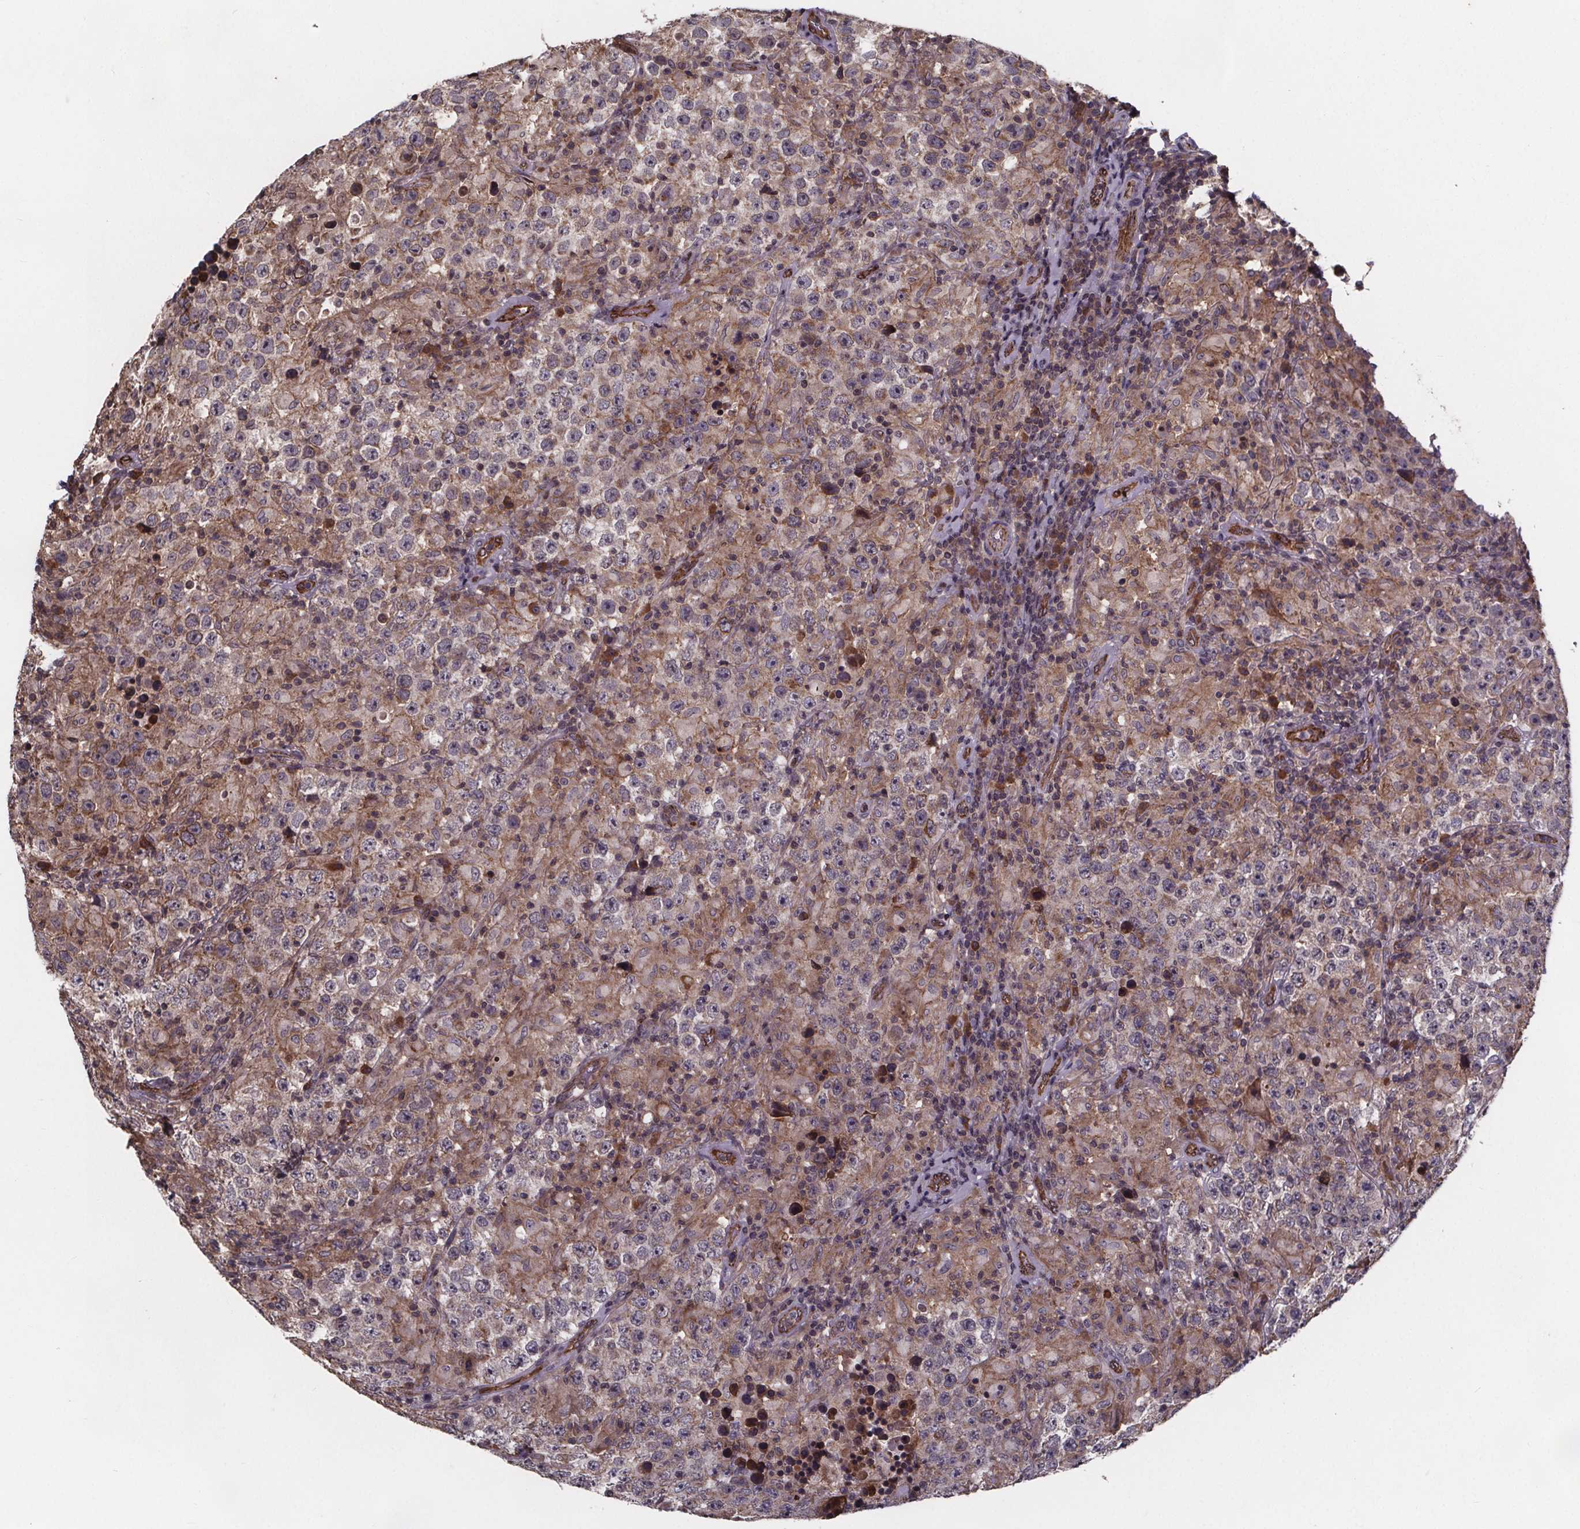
{"staining": {"intensity": "negative", "quantity": "none", "location": "none"}, "tissue": "testis cancer", "cell_type": "Tumor cells", "image_type": "cancer", "snomed": [{"axis": "morphology", "description": "Seminoma, NOS"}, {"axis": "morphology", "description": "Carcinoma, Embryonal, NOS"}, {"axis": "topography", "description": "Testis"}], "caption": "Tumor cells show no significant protein positivity in testis cancer. (IHC, brightfield microscopy, high magnification).", "gene": "FASTKD3", "patient": {"sex": "male", "age": 41}}